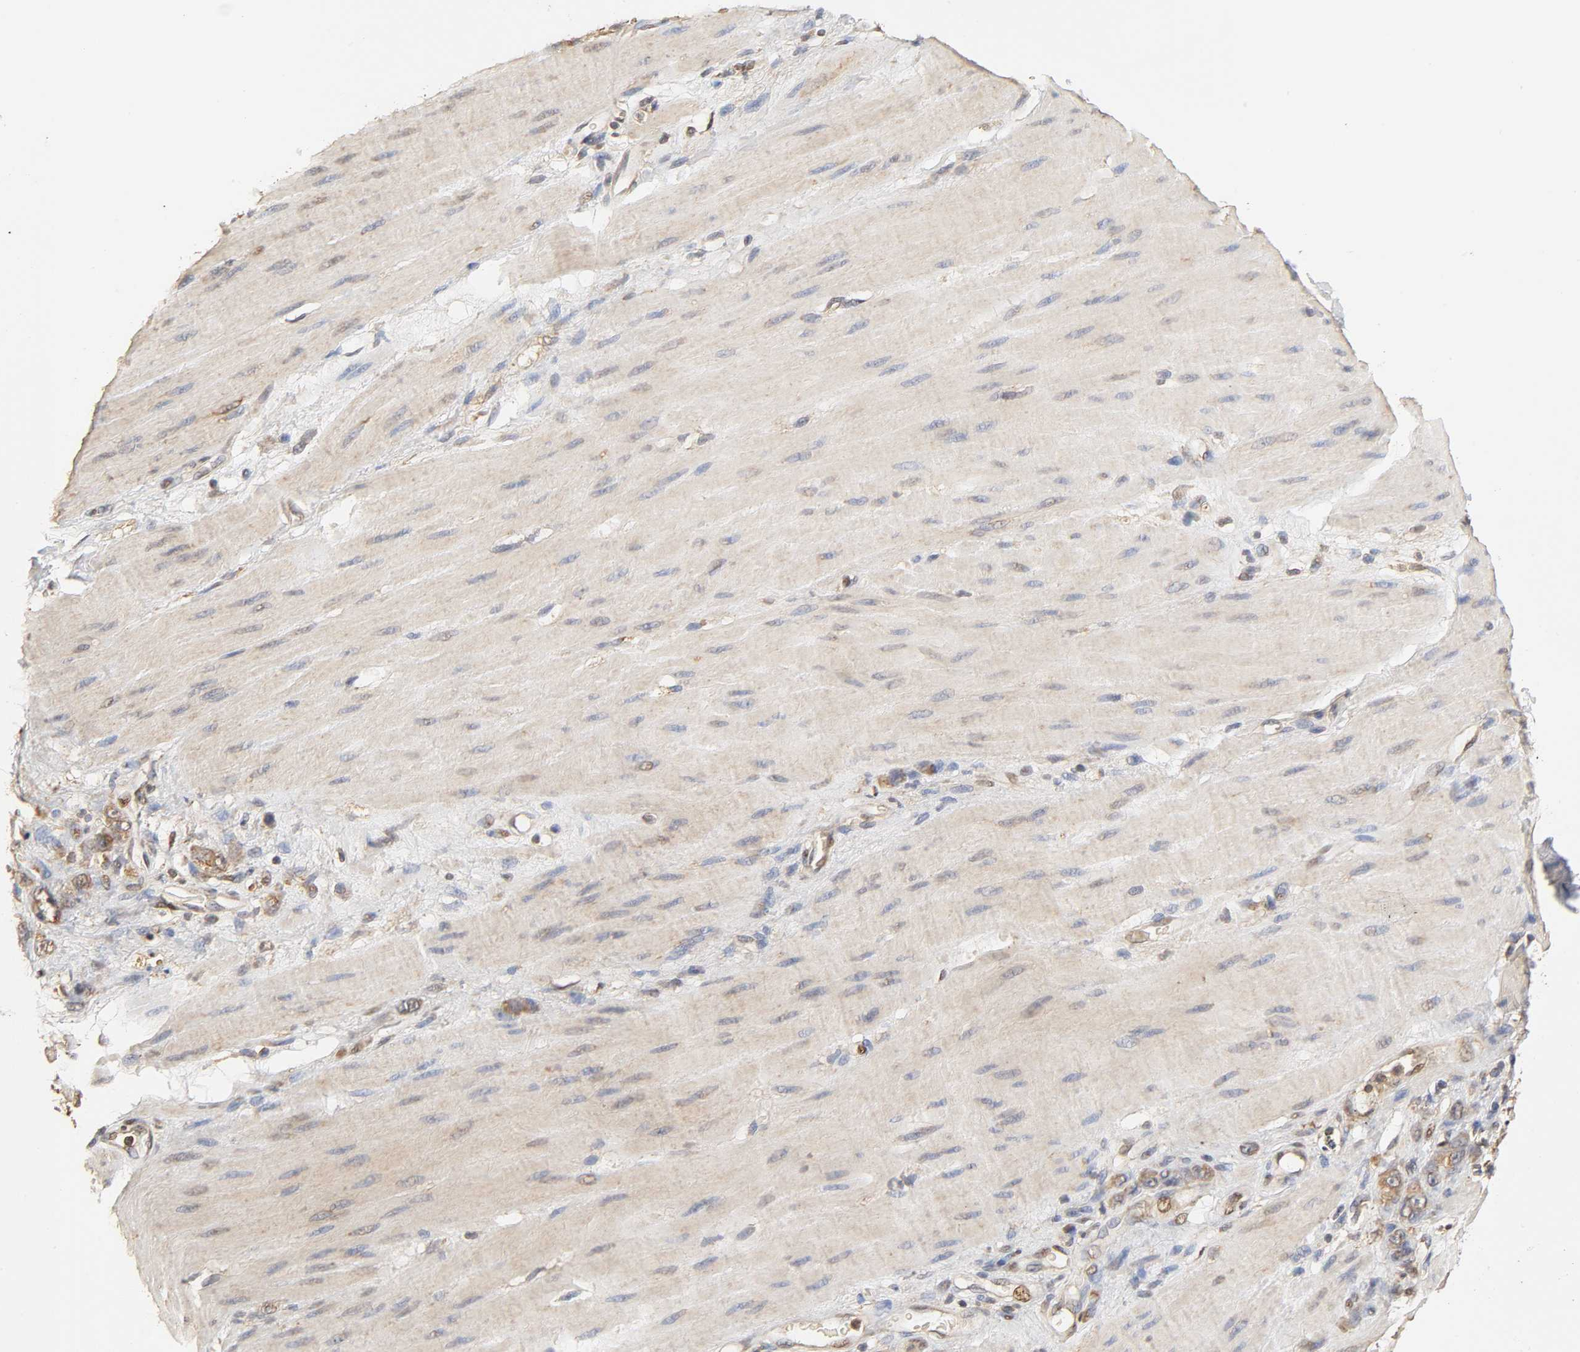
{"staining": {"intensity": "moderate", "quantity": ">75%", "location": "cytoplasmic/membranous"}, "tissue": "stomach cancer", "cell_type": "Tumor cells", "image_type": "cancer", "snomed": [{"axis": "morphology", "description": "Adenocarcinoma, NOS"}, {"axis": "topography", "description": "Stomach"}], "caption": "About >75% of tumor cells in human stomach adenocarcinoma exhibit moderate cytoplasmic/membranous protein staining as visualized by brown immunohistochemical staining.", "gene": "PKN1", "patient": {"sex": "male", "age": 82}}